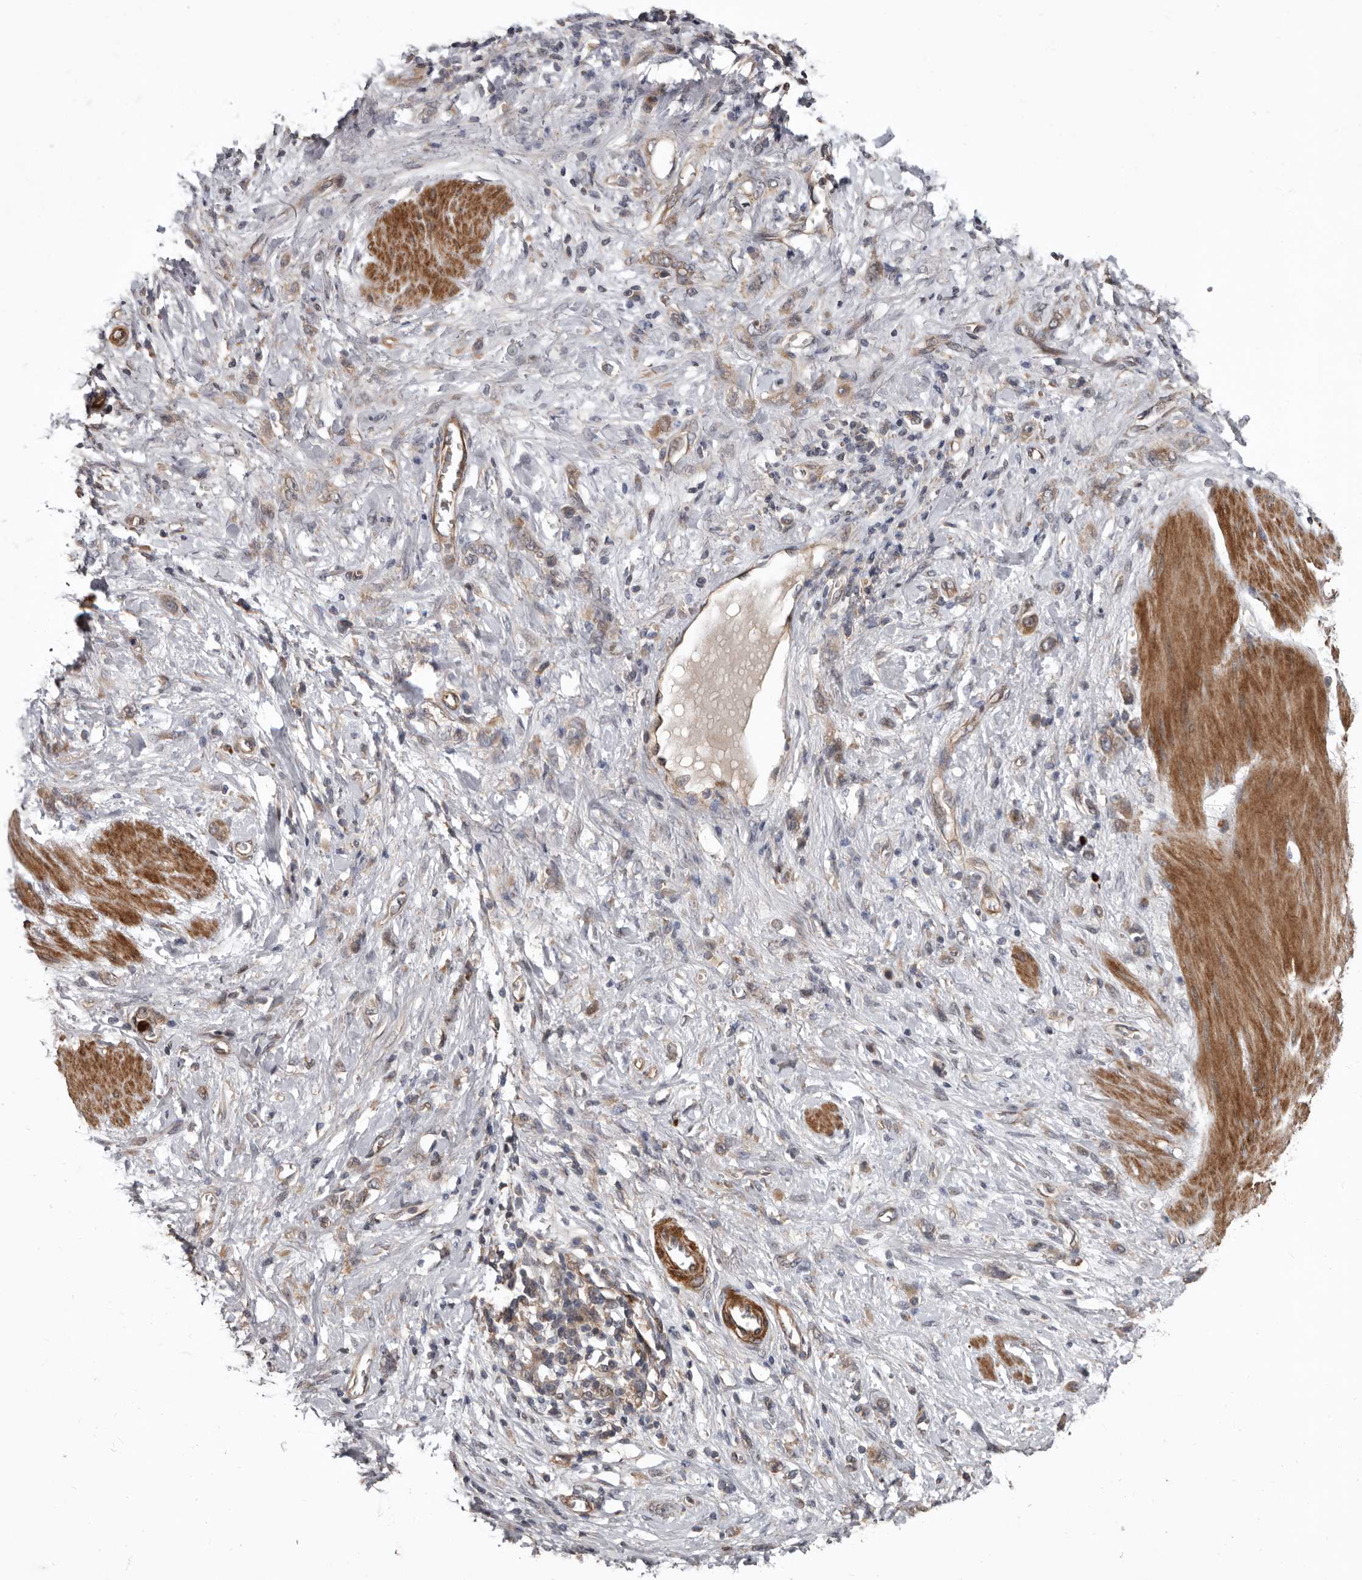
{"staining": {"intensity": "weak", "quantity": "<25%", "location": "cytoplasmic/membranous"}, "tissue": "stomach cancer", "cell_type": "Tumor cells", "image_type": "cancer", "snomed": [{"axis": "morphology", "description": "Adenocarcinoma, NOS"}, {"axis": "topography", "description": "Stomach"}], "caption": "IHC of human stomach cancer (adenocarcinoma) demonstrates no expression in tumor cells. (Immunohistochemistry (ihc), brightfield microscopy, high magnification).", "gene": "ARHGEF5", "patient": {"sex": "female", "age": 76}}